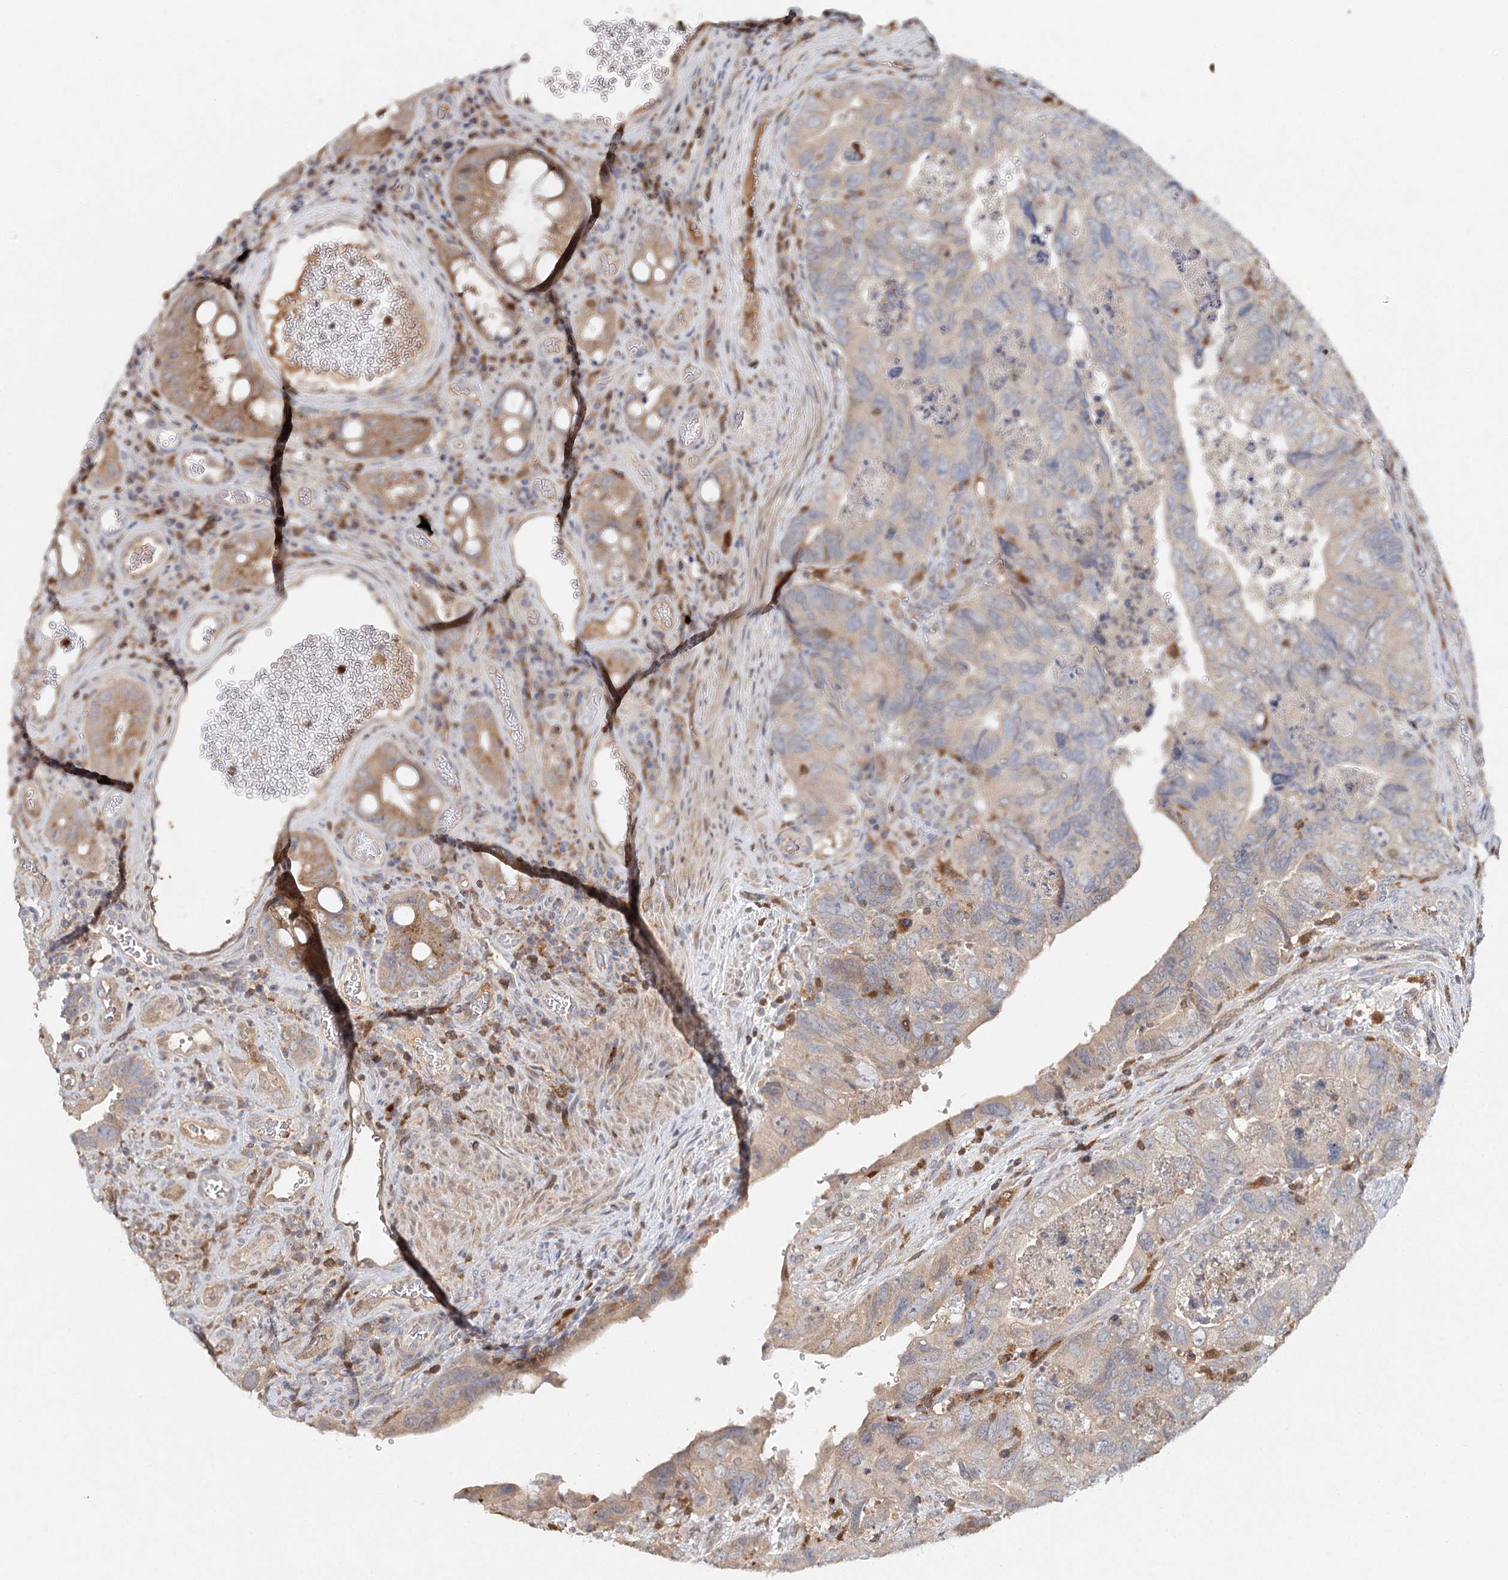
{"staining": {"intensity": "weak", "quantity": "25%-75%", "location": "cytoplasmic/membranous"}, "tissue": "colorectal cancer", "cell_type": "Tumor cells", "image_type": "cancer", "snomed": [{"axis": "morphology", "description": "Adenocarcinoma, NOS"}, {"axis": "topography", "description": "Rectum"}], "caption": "This image shows adenocarcinoma (colorectal) stained with immunohistochemistry (IHC) to label a protein in brown. The cytoplasmic/membranous of tumor cells show weak positivity for the protein. Nuclei are counter-stained blue.", "gene": "SLC41A2", "patient": {"sex": "male", "age": 63}}